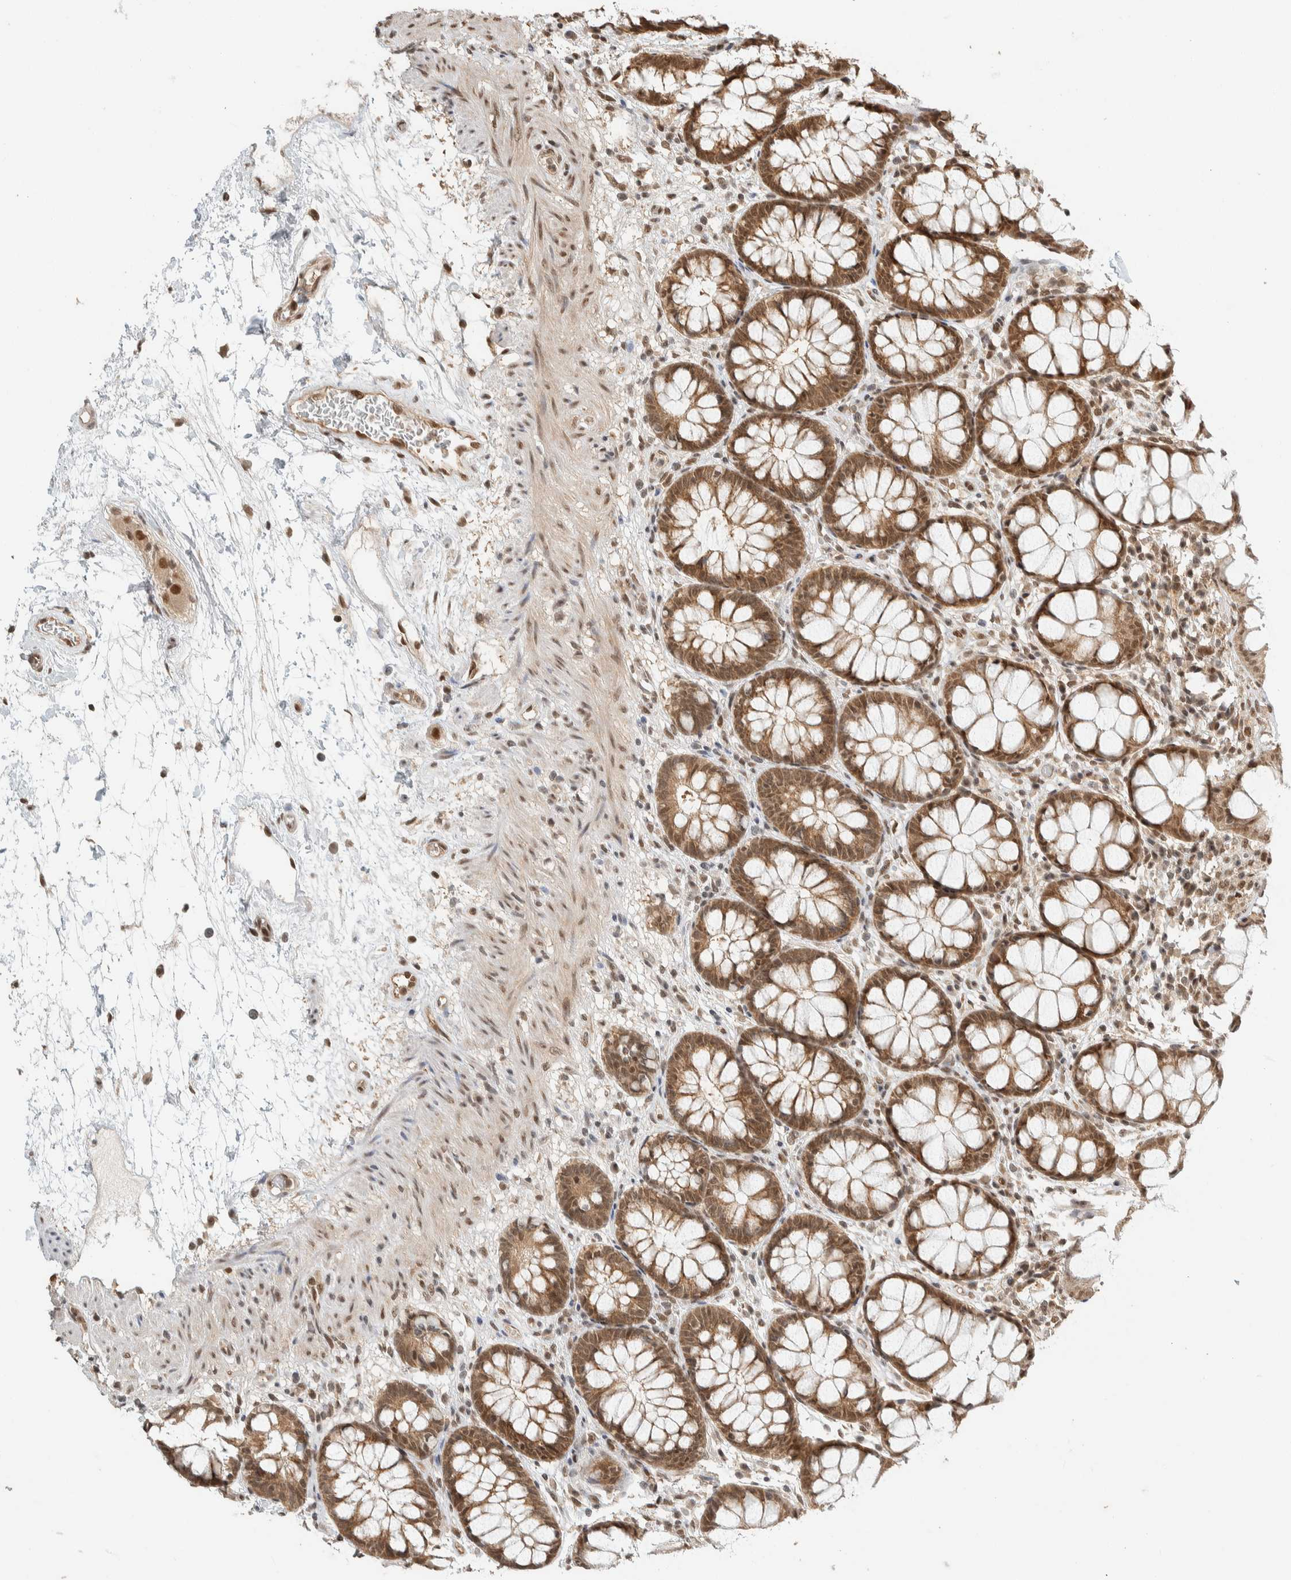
{"staining": {"intensity": "strong", "quantity": ">75%", "location": "cytoplasmic/membranous,nuclear"}, "tissue": "rectum", "cell_type": "Glandular cells", "image_type": "normal", "snomed": [{"axis": "morphology", "description": "Normal tissue, NOS"}, {"axis": "topography", "description": "Rectum"}], "caption": "This is an image of IHC staining of unremarkable rectum, which shows strong positivity in the cytoplasmic/membranous,nuclear of glandular cells.", "gene": "ZBTB2", "patient": {"sex": "male", "age": 64}}